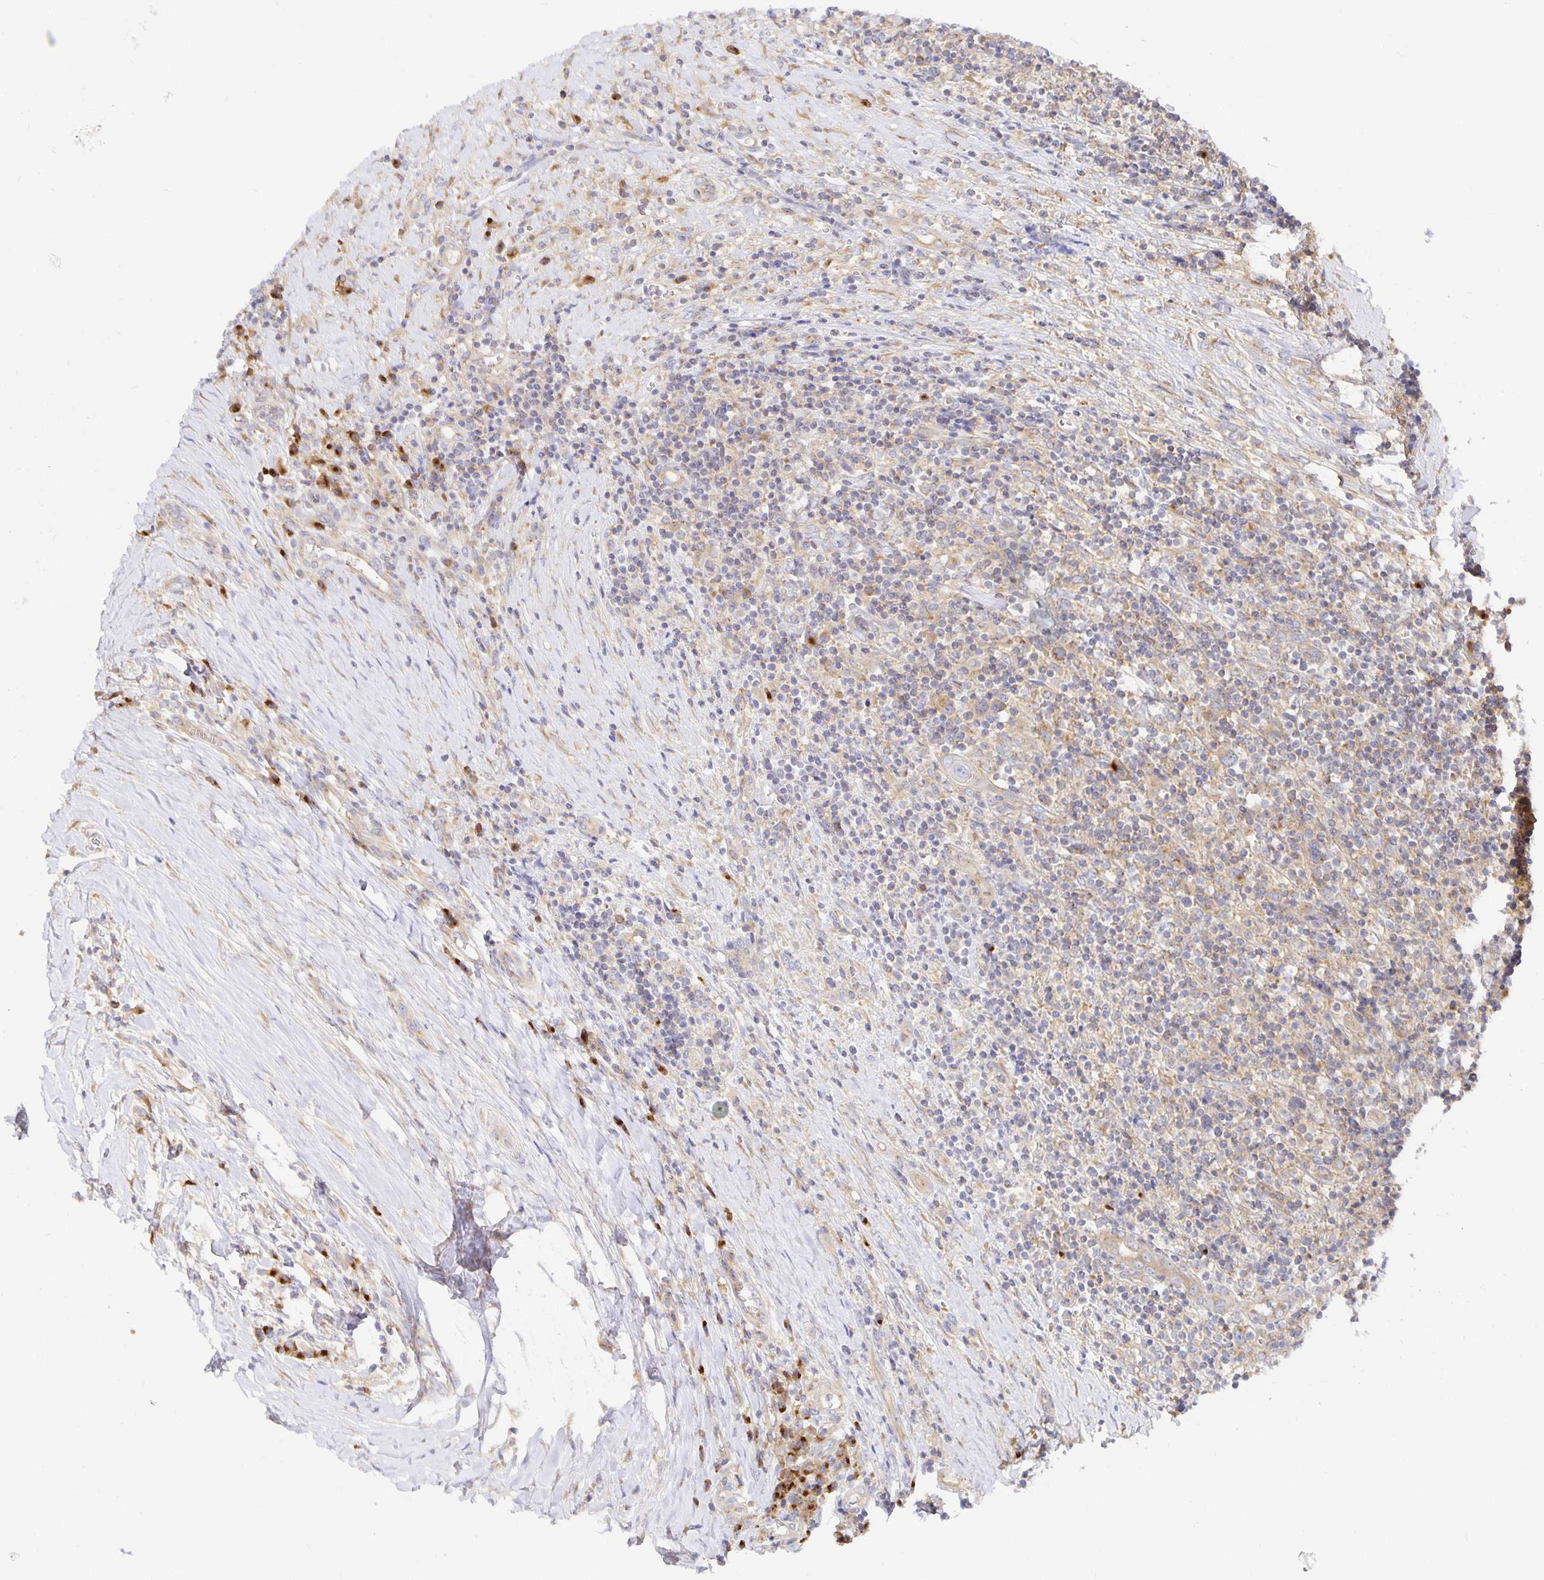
{"staining": {"intensity": "weak", "quantity": "25%-75%", "location": "cytoplasmic/membranous"}, "tissue": "lymphoma", "cell_type": "Tumor cells", "image_type": "cancer", "snomed": [{"axis": "morphology", "description": "Hodgkin's disease, NOS"}, {"axis": "topography", "description": "Thymus, NOS"}], "caption": "This histopathology image displays Hodgkin's disease stained with immunohistochemistry to label a protein in brown. The cytoplasmic/membranous of tumor cells show weak positivity for the protein. Nuclei are counter-stained blue.", "gene": "USO1", "patient": {"sex": "female", "age": 17}}